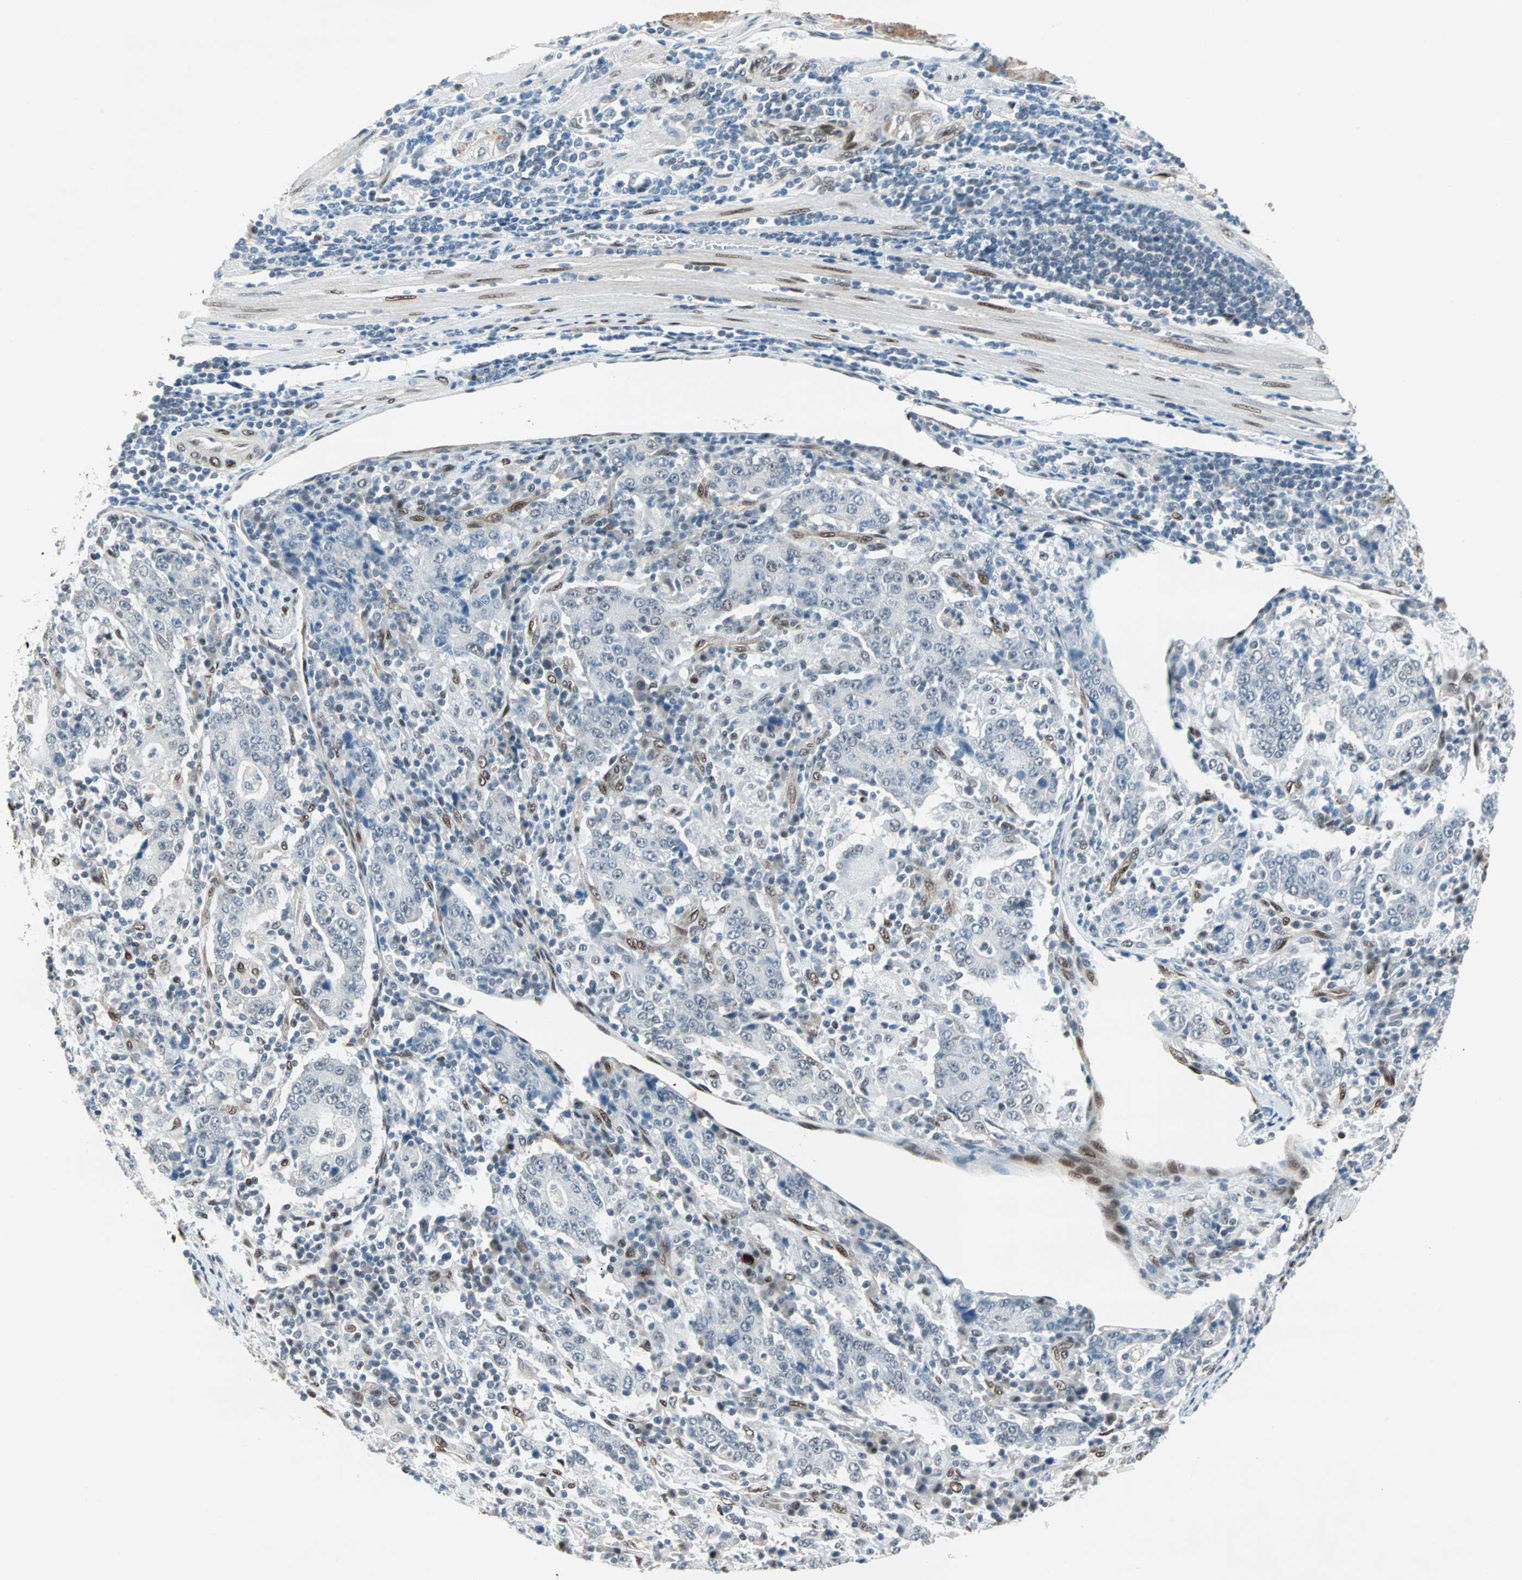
{"staining": {"intensity": "negative", "quantity": "none", "location": "none"}, "tissue": "stomach cancer", "cell_type": "Tumor cells", "image_type": "cancer", "snomed": [{"axis": "morphology", "description": "Normal tissue, NOS"}, {"axis": "morphology", "description": "Adenocarcinoma, NOS"}, {"axis": "topography", "description": "Stomach, upper"}, {"axis": "topography", "description": "Stomach"}], "caption": "Tumor cells are negative for protein expression in human stomach cancer (adenocarcinoma).", "gene": "WWTR1", "patient": {"sex": "male", "age": 59}}